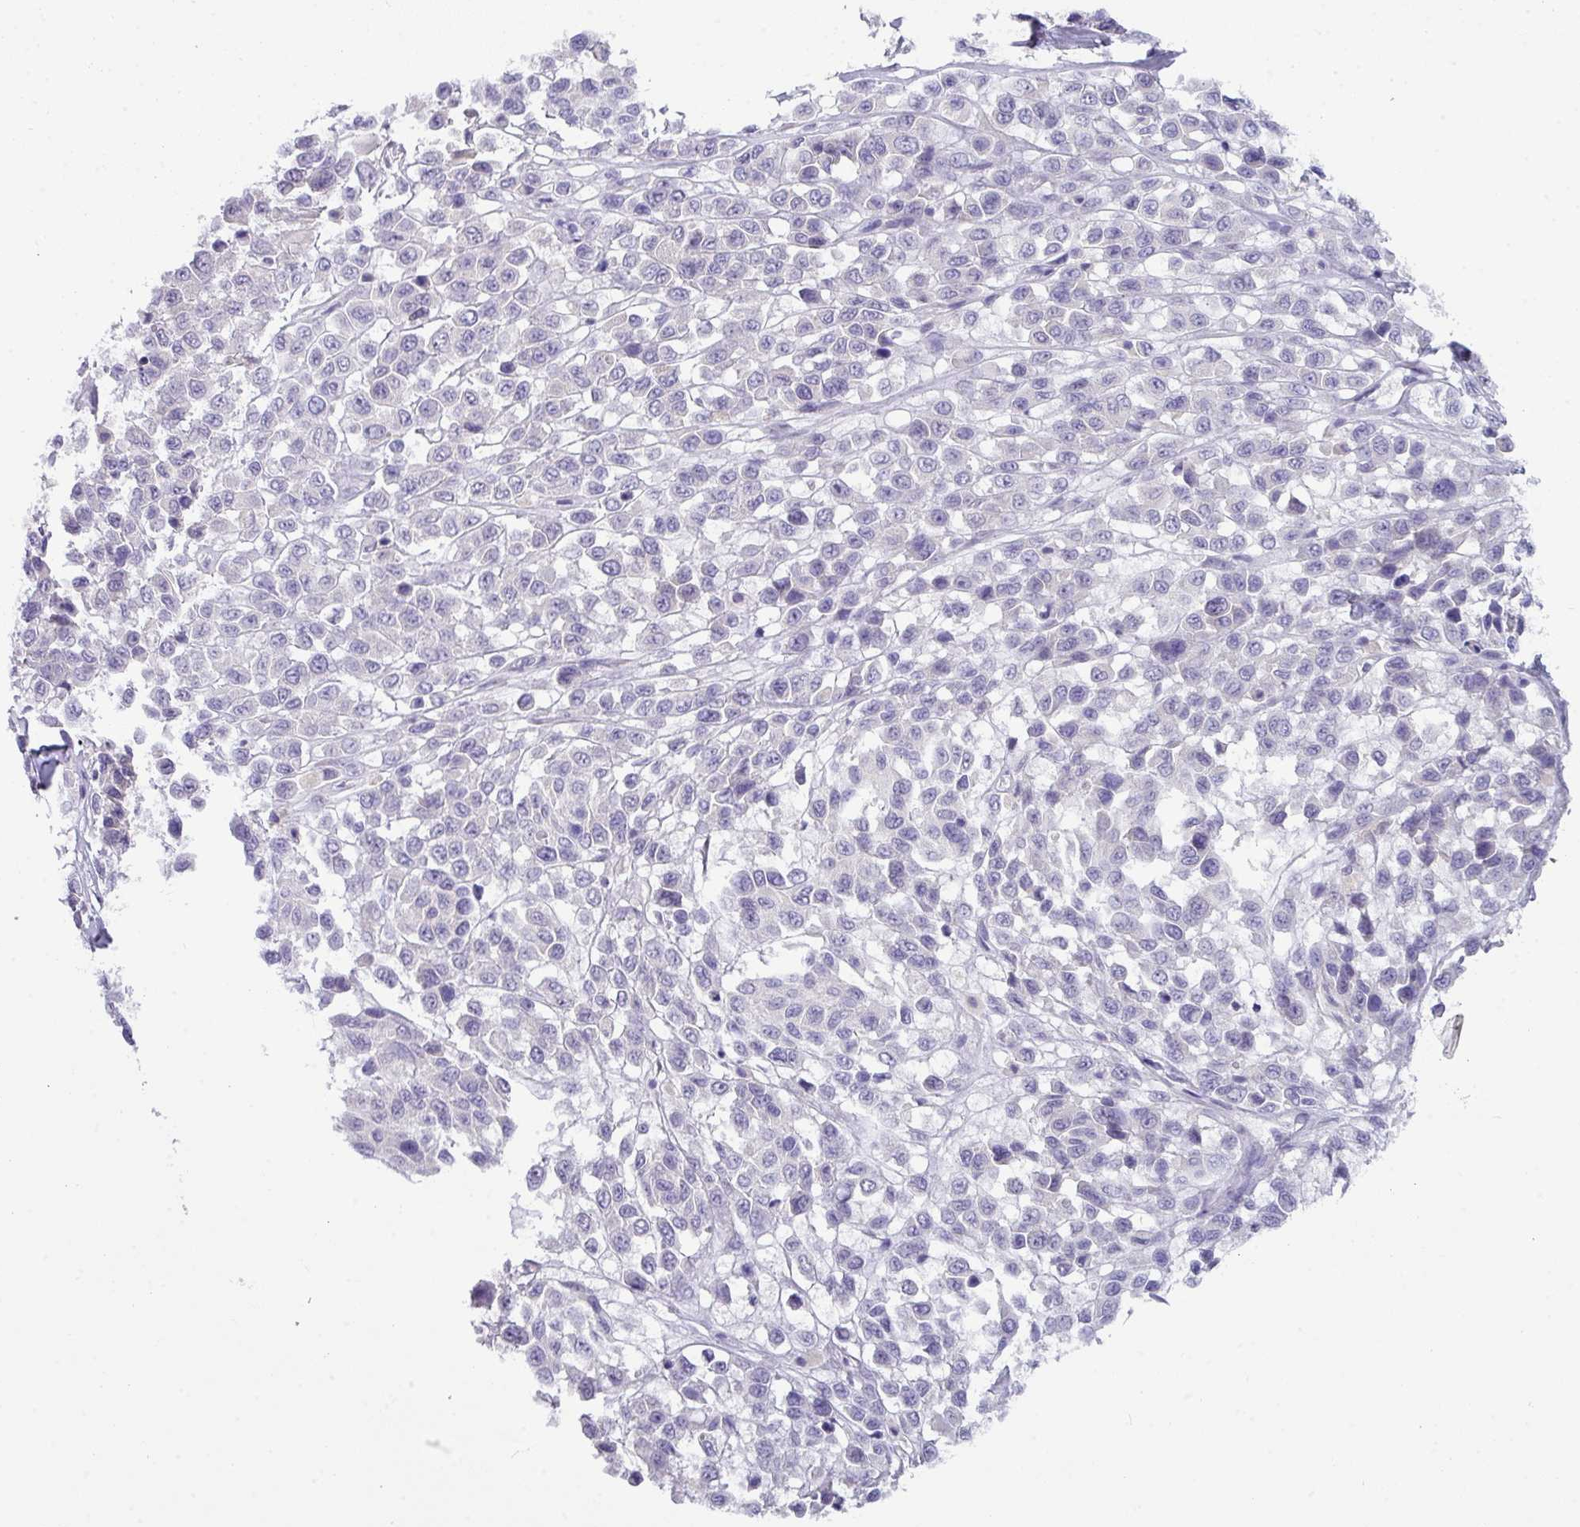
{"staining": {"intensity": "negative", "quantity": "none", "location": "none"}, "tissue": "melanoma", "cell_type": "Tumor cells", "image_type": "cancer", "snomed": [{"axis": "morphology", "description": "Malignant melanoma, NOS"}, {"axis": "topography", "description": "Skin"}], "caption": "A high-resolution histopathology image shows IHC staining of melanoma, which shows no significant expression in tumor cells.", "gene": "ZNF524", "patient": {"sex": "female", "age": 66}}